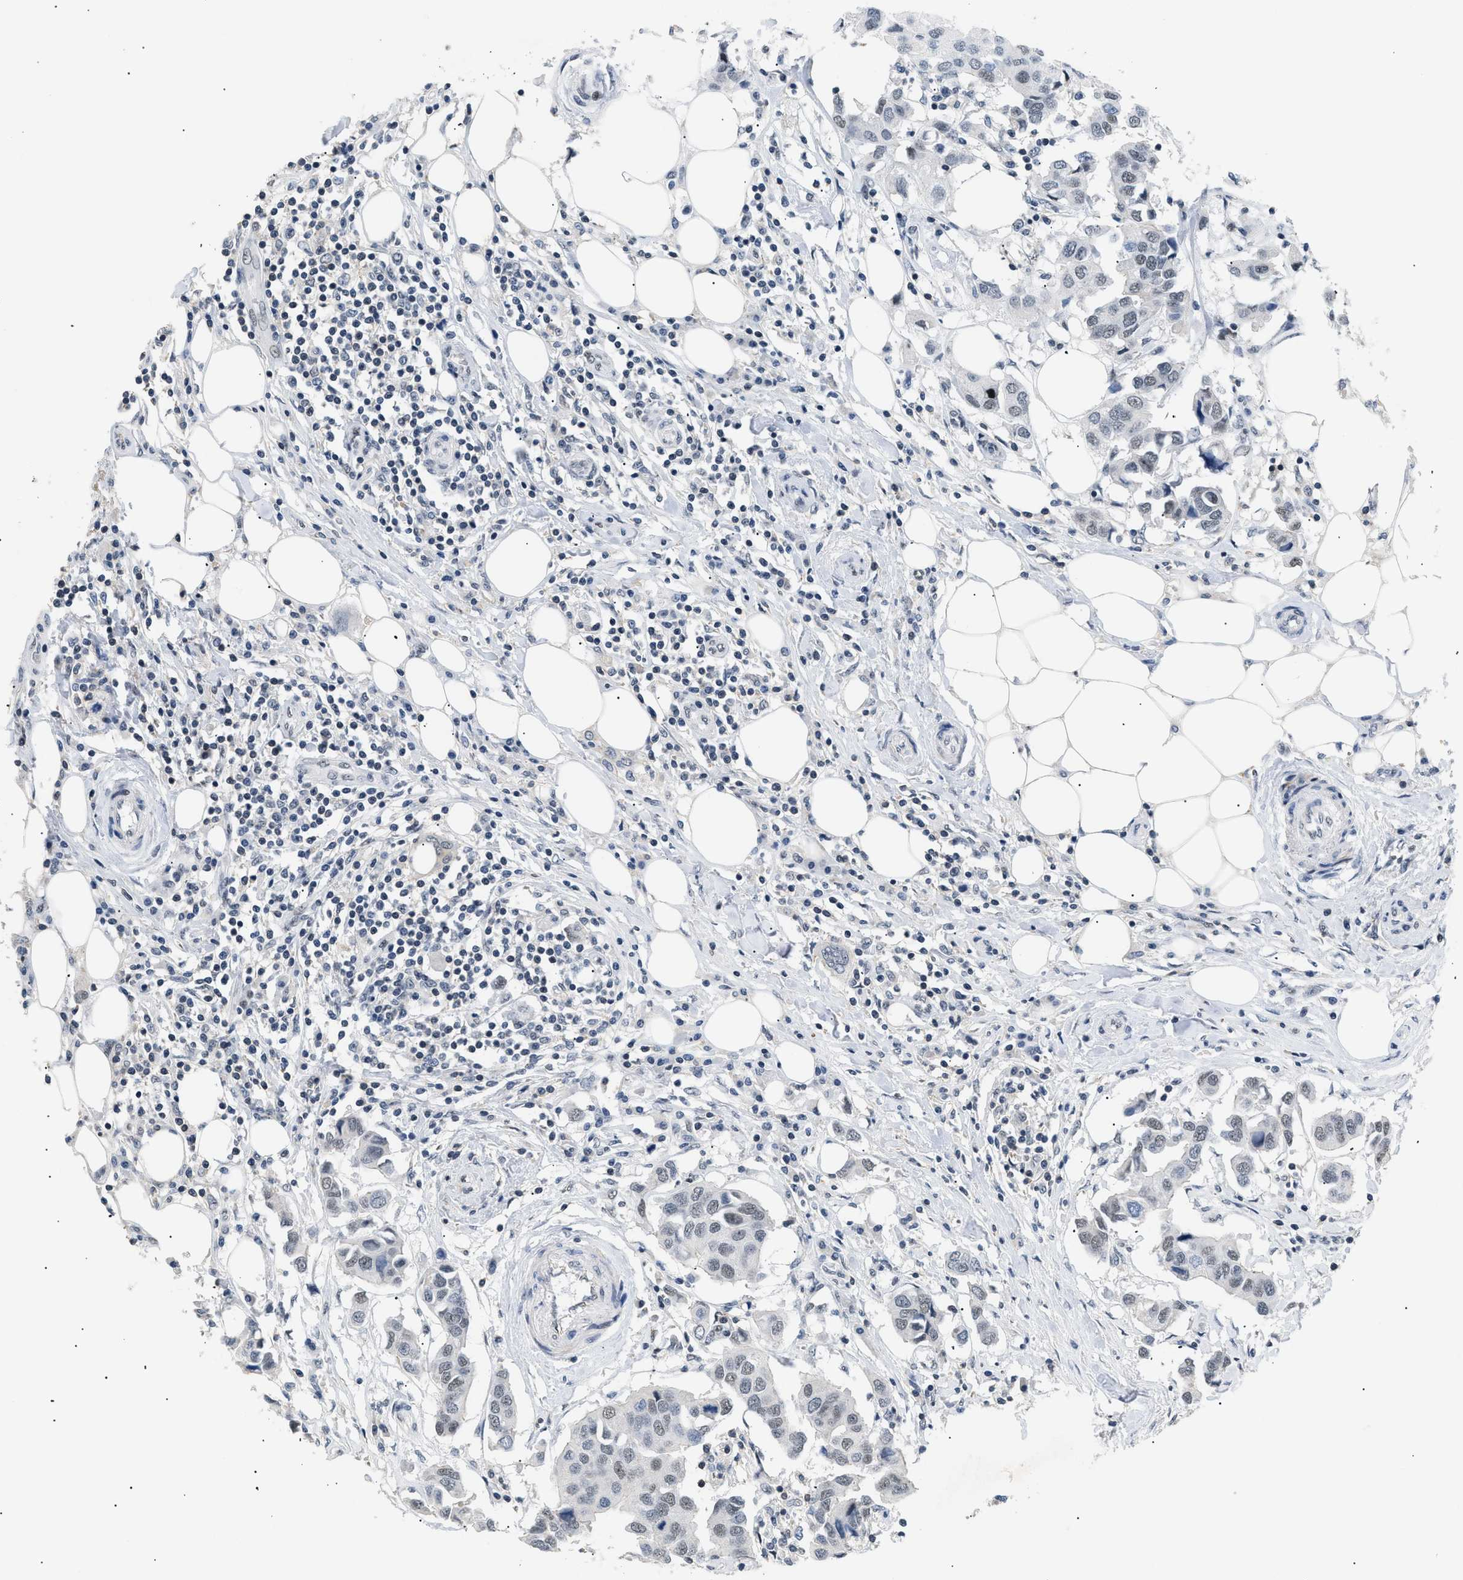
{"staining": {"intensity": "weak", "quantity": "<25%", "location": "nuclear"}, "tissue": "breast cancer", "cell_type": "Tumor cells", "image_type": "cancer", "snomed": [{"axis": "morphology", "description": "Duct carcinoma"}, {"axis": "topography", "description": "Breast"}], "caption": "Photomicrograph shows no protein expression in tumor cells of breast cancer tissue. (Brightfield microscopy of DAB (3,3'-diaminobenzidine) IHC at high magnification).", "gene": "KCNC3", "patient": {"sex": "female", "age": 80}}